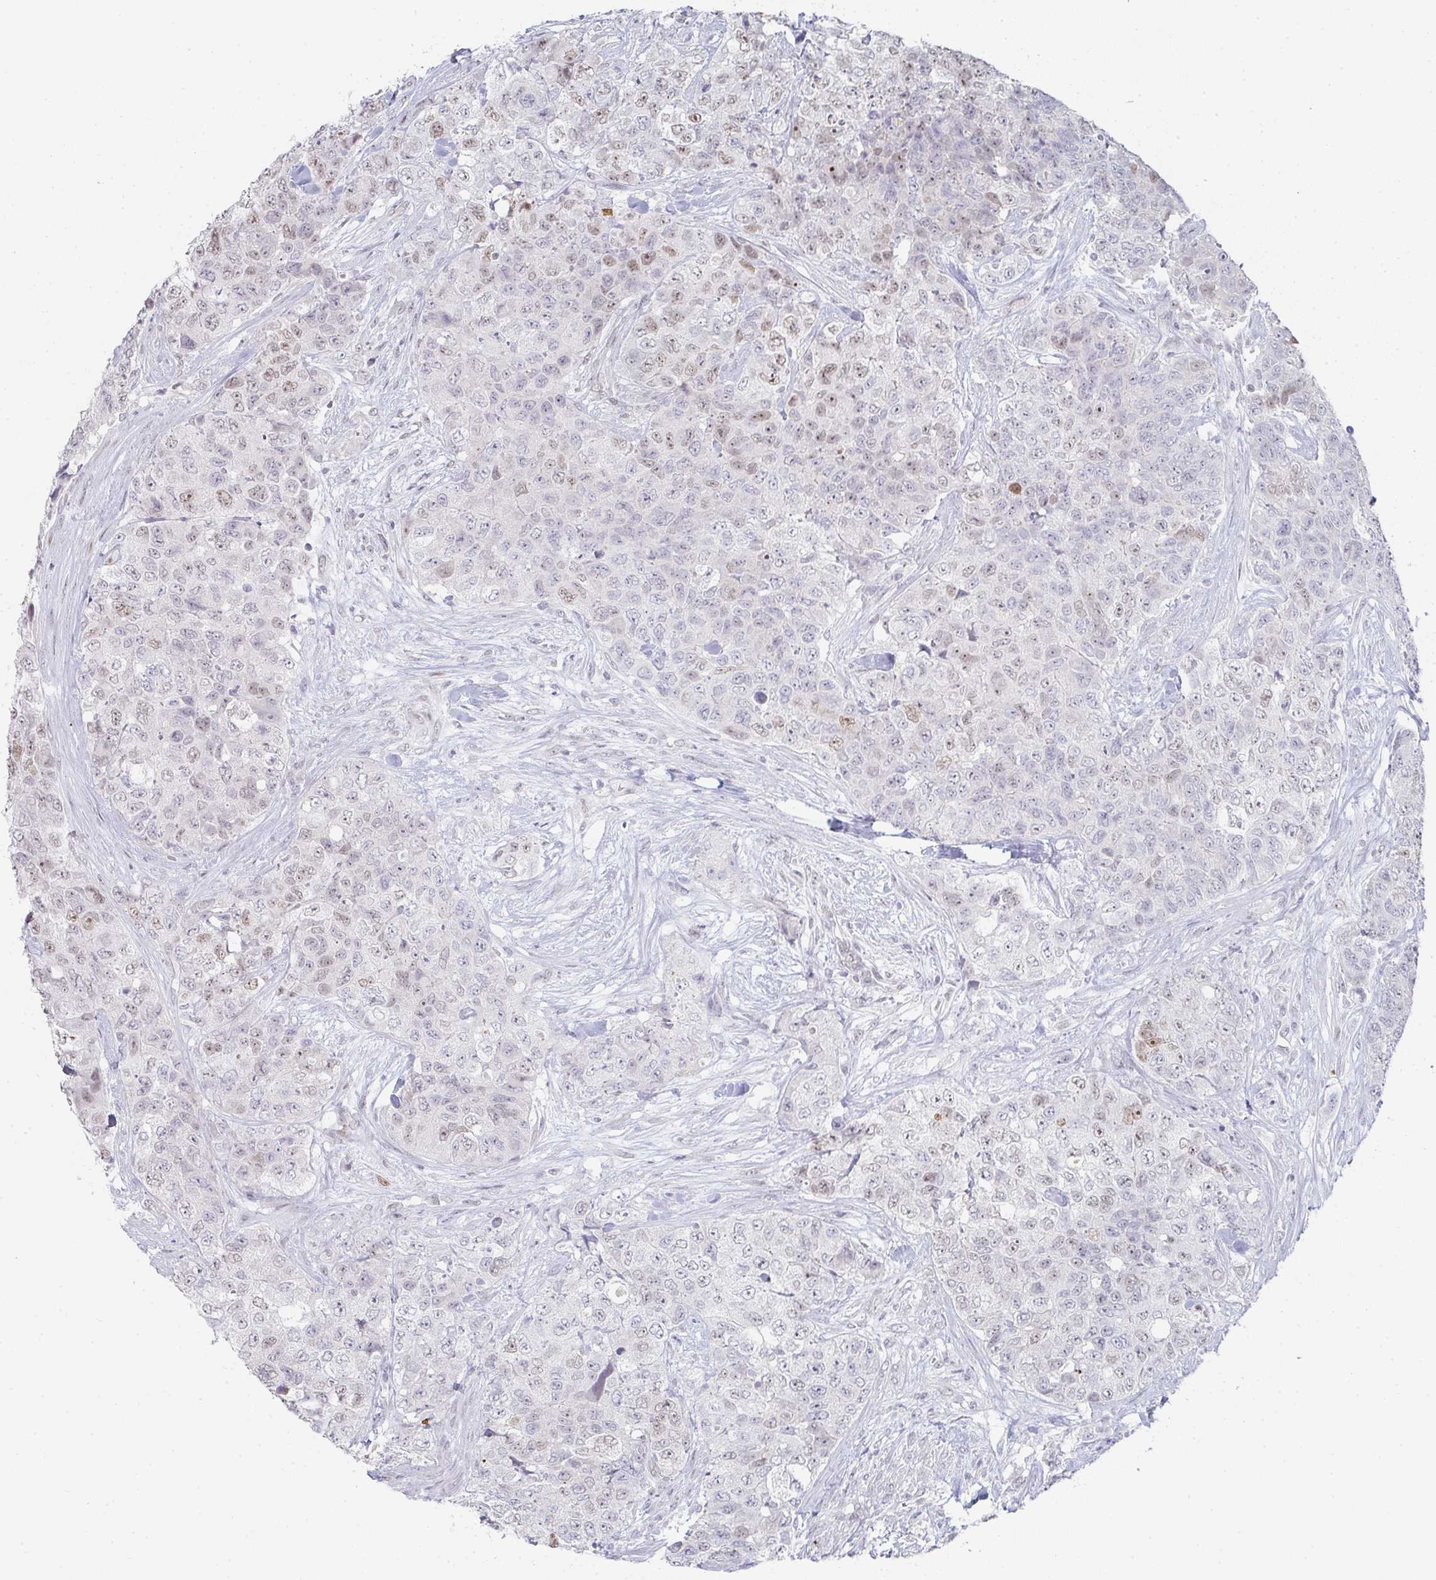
{"staining": {"intensity": "weak", "quantity": "25%-75%", "location": "nuclear"}, "tissue": "urothelial cancer", "cell_type": "Tumor cells", "image_type": "cancer", "snomed": [{"axis": "morphology", "description": "Urothelial carcinoma, High grade"}, {"axis": "topography", "description": "Urinary bladder"}], "caption": "Urothelial cancer stained for a protein (brown) exhibits weak nuclear positive expression in about 25%-75% of tumor cells.", "gene": "POU2AF2", "patient": {"sex": "female", "age": 78}}